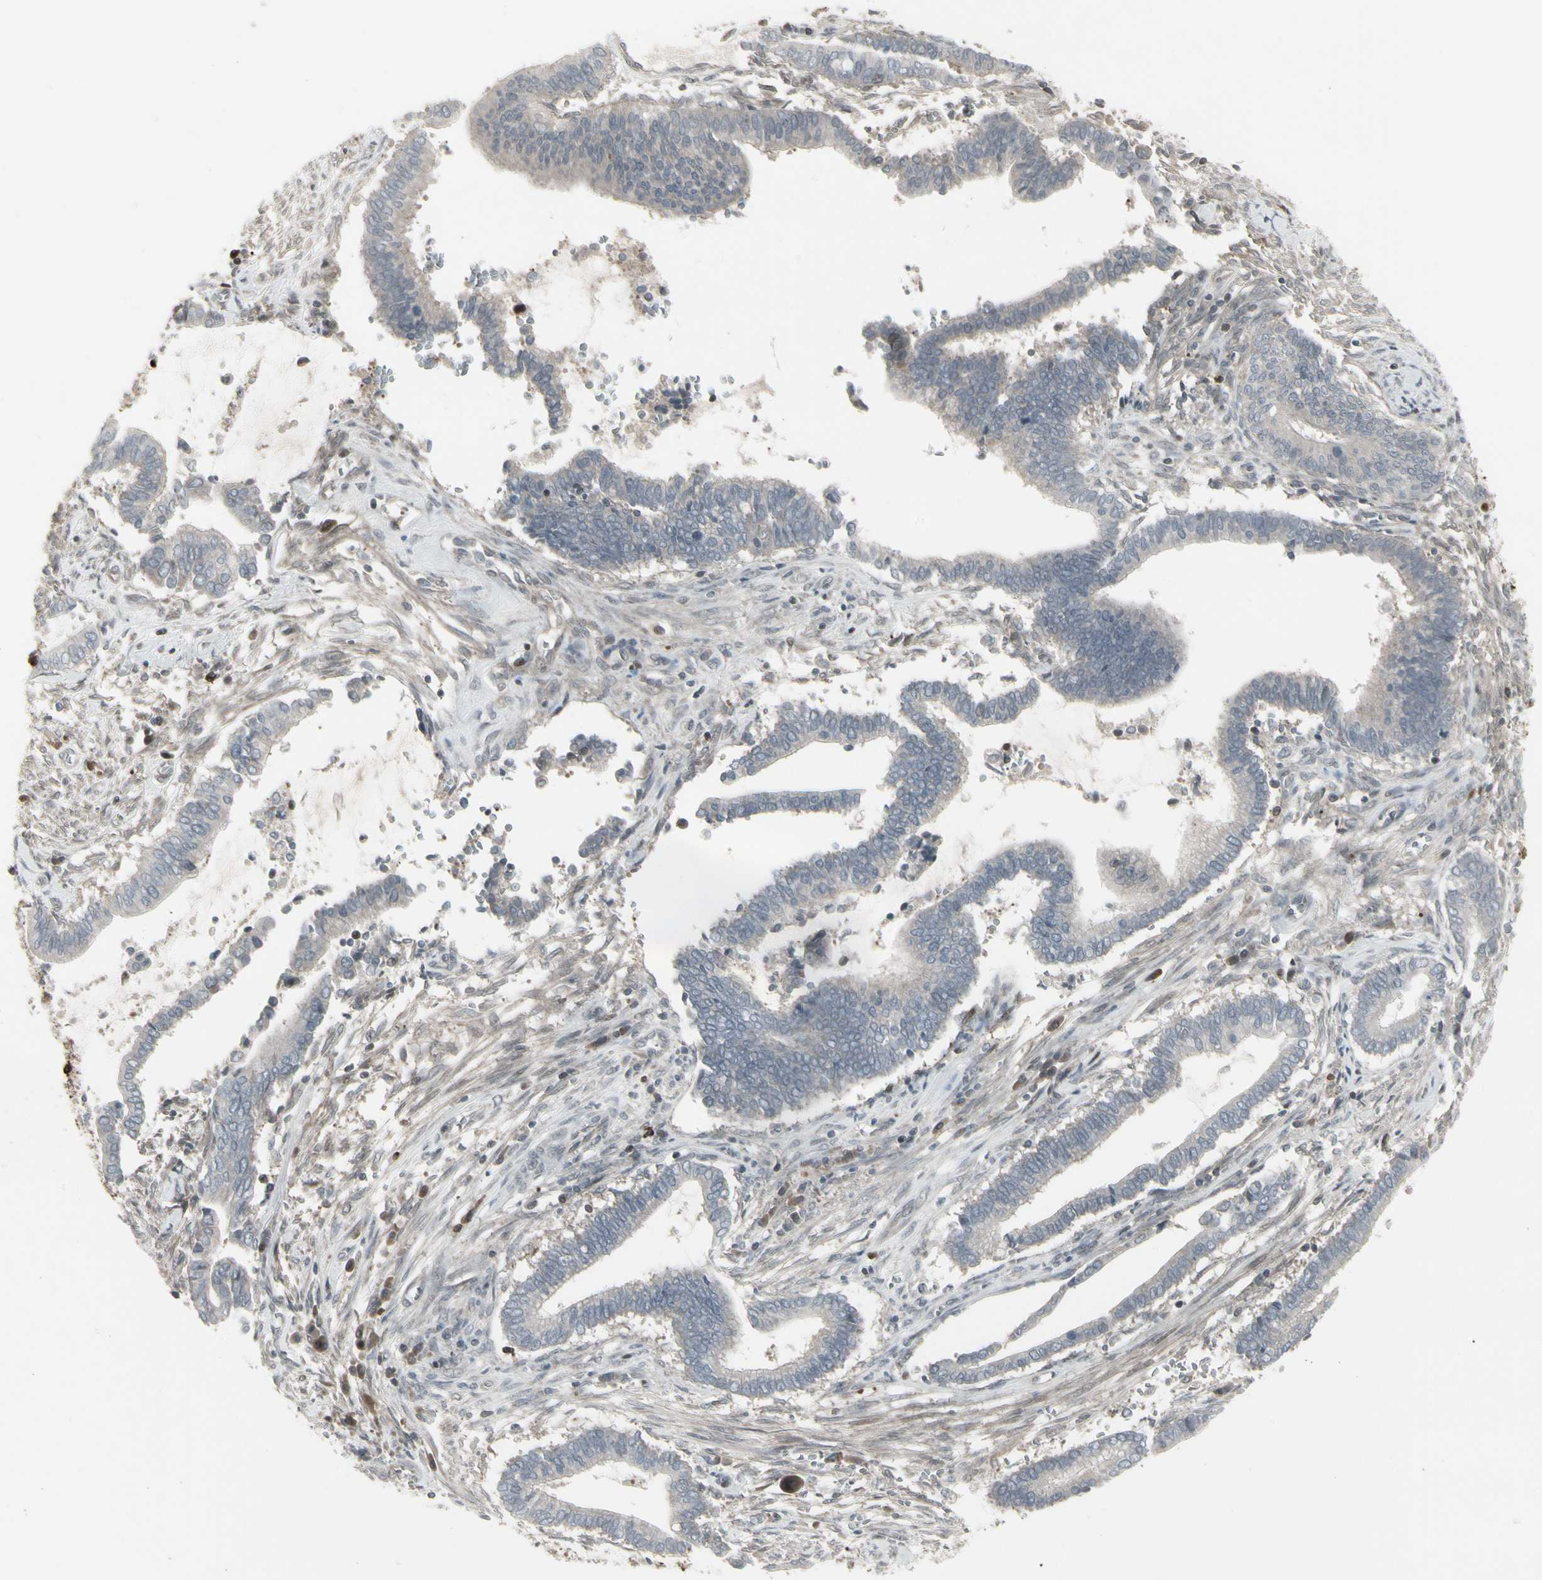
{"staining": {"intensity": "weak", "quantity": "25%-75%", "location": "cytoplasmic/membranous"}, "tissue": "cervical cancer", "cell_type": "Tumor cells", "image_type": "cancer", "snomed": [{"axis": "morphology", "description": "Adenocarcinoma, NOS"}, {"axis": "topography", "description": "Cervix"}], "caption": "Cervical cancer (adenocarcinoma) tissue displays weak cytoplasmic/membranous expression in about 25%-75% of tumor cells", "gene": "IGFBP6", "patient": {"sex": "female", "age": 44}}